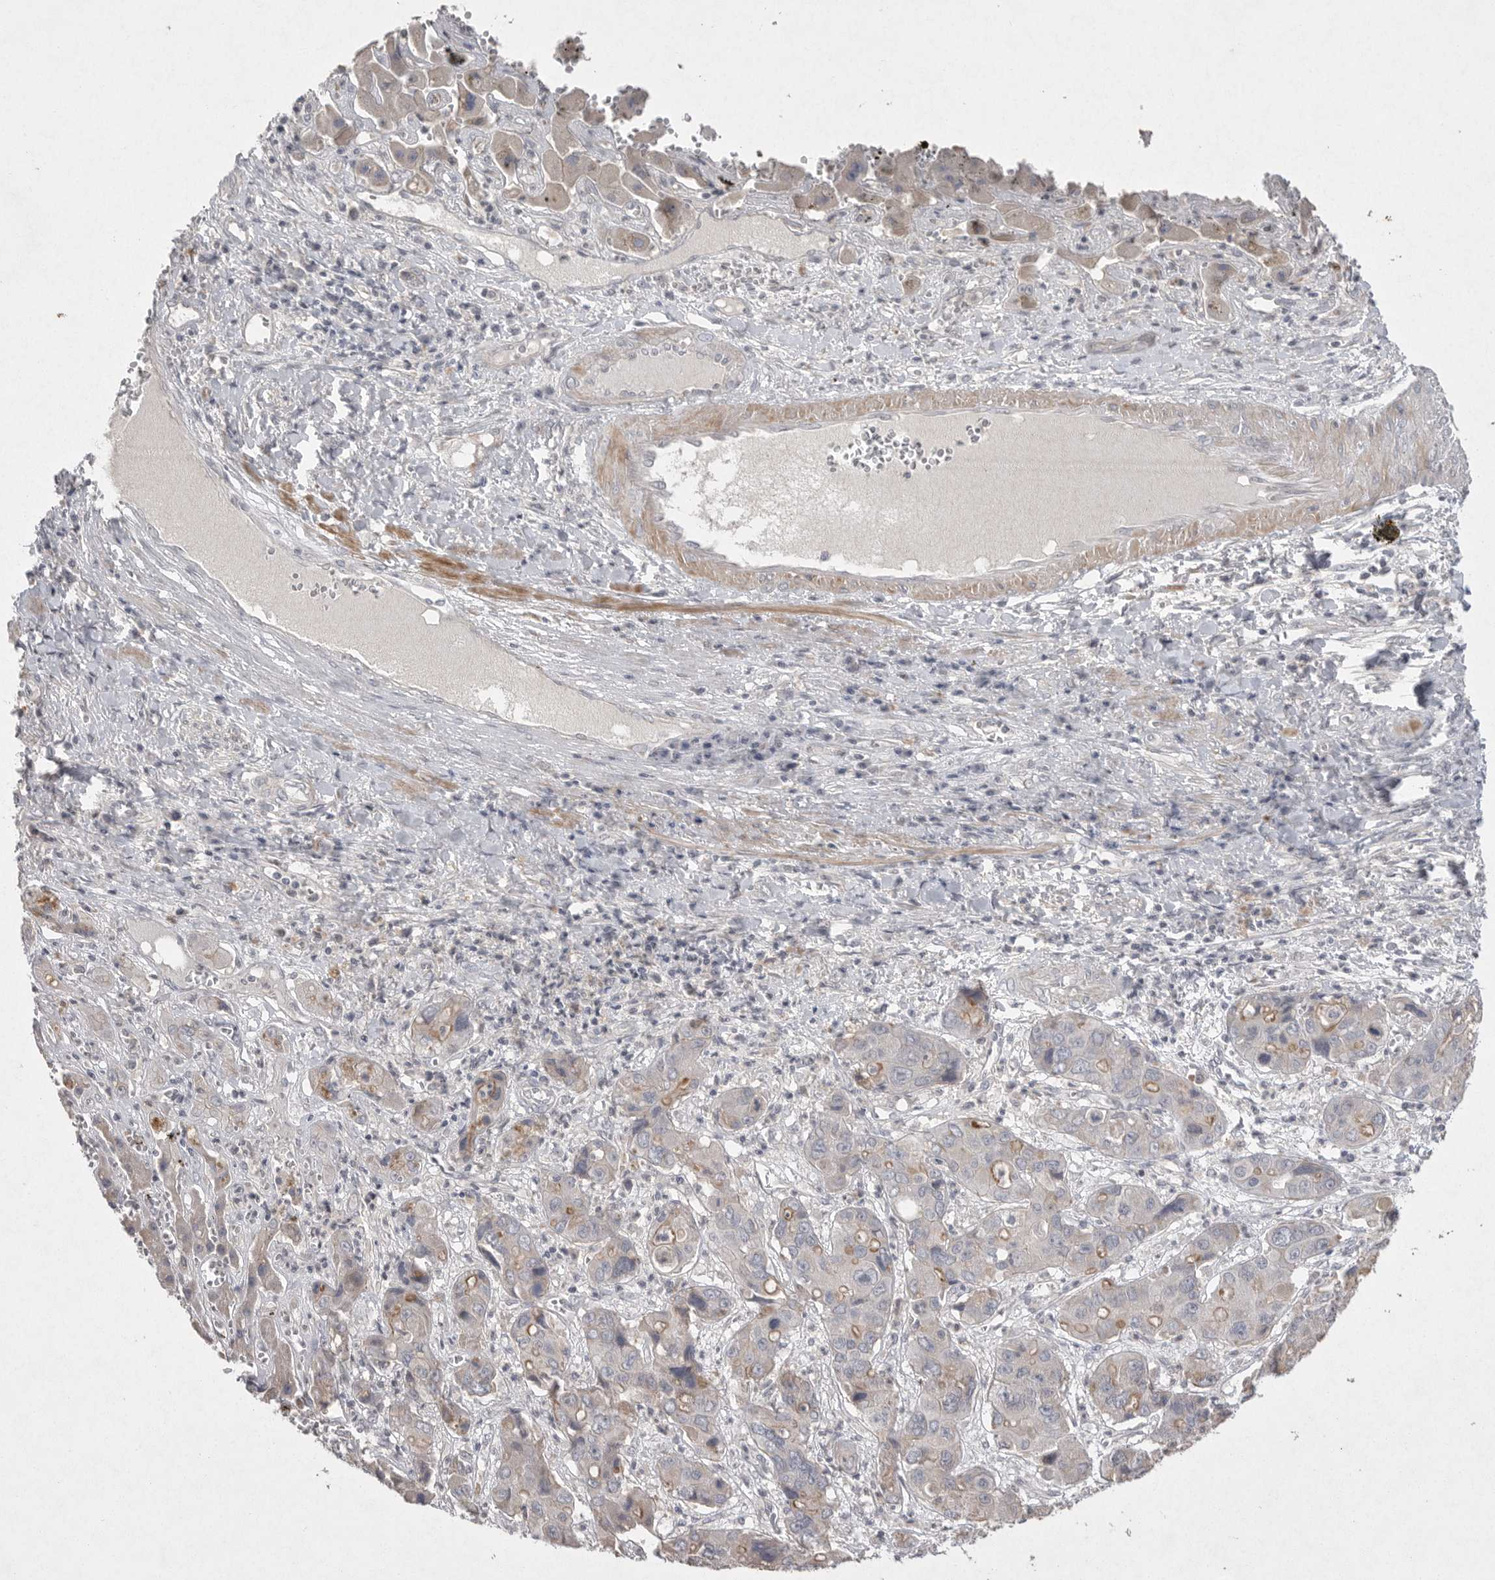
{"staining": {"intensity": "weak", "quantity": "<25%", "location": "cytoplasmic/membranous"}, "tissue": "liver cancer", "cell_type": "Tumor cells", "image_type": "cancer", "snomed": [{"axis": "morphology", "description": "Cholangiocarcinoma"}, {"axis": "topography", "description": "Liver"}], "caption": "Immunohistochemistry of liver cancer (cholangiocarcinoma) displays no expression in tumor cells. (DAB (3,3'-diaminobenzidine) immunohistochemistry with hematoxylin counter stain).", "gene": "VANGL2", "patient": {"sex": "male", "age": 67}}